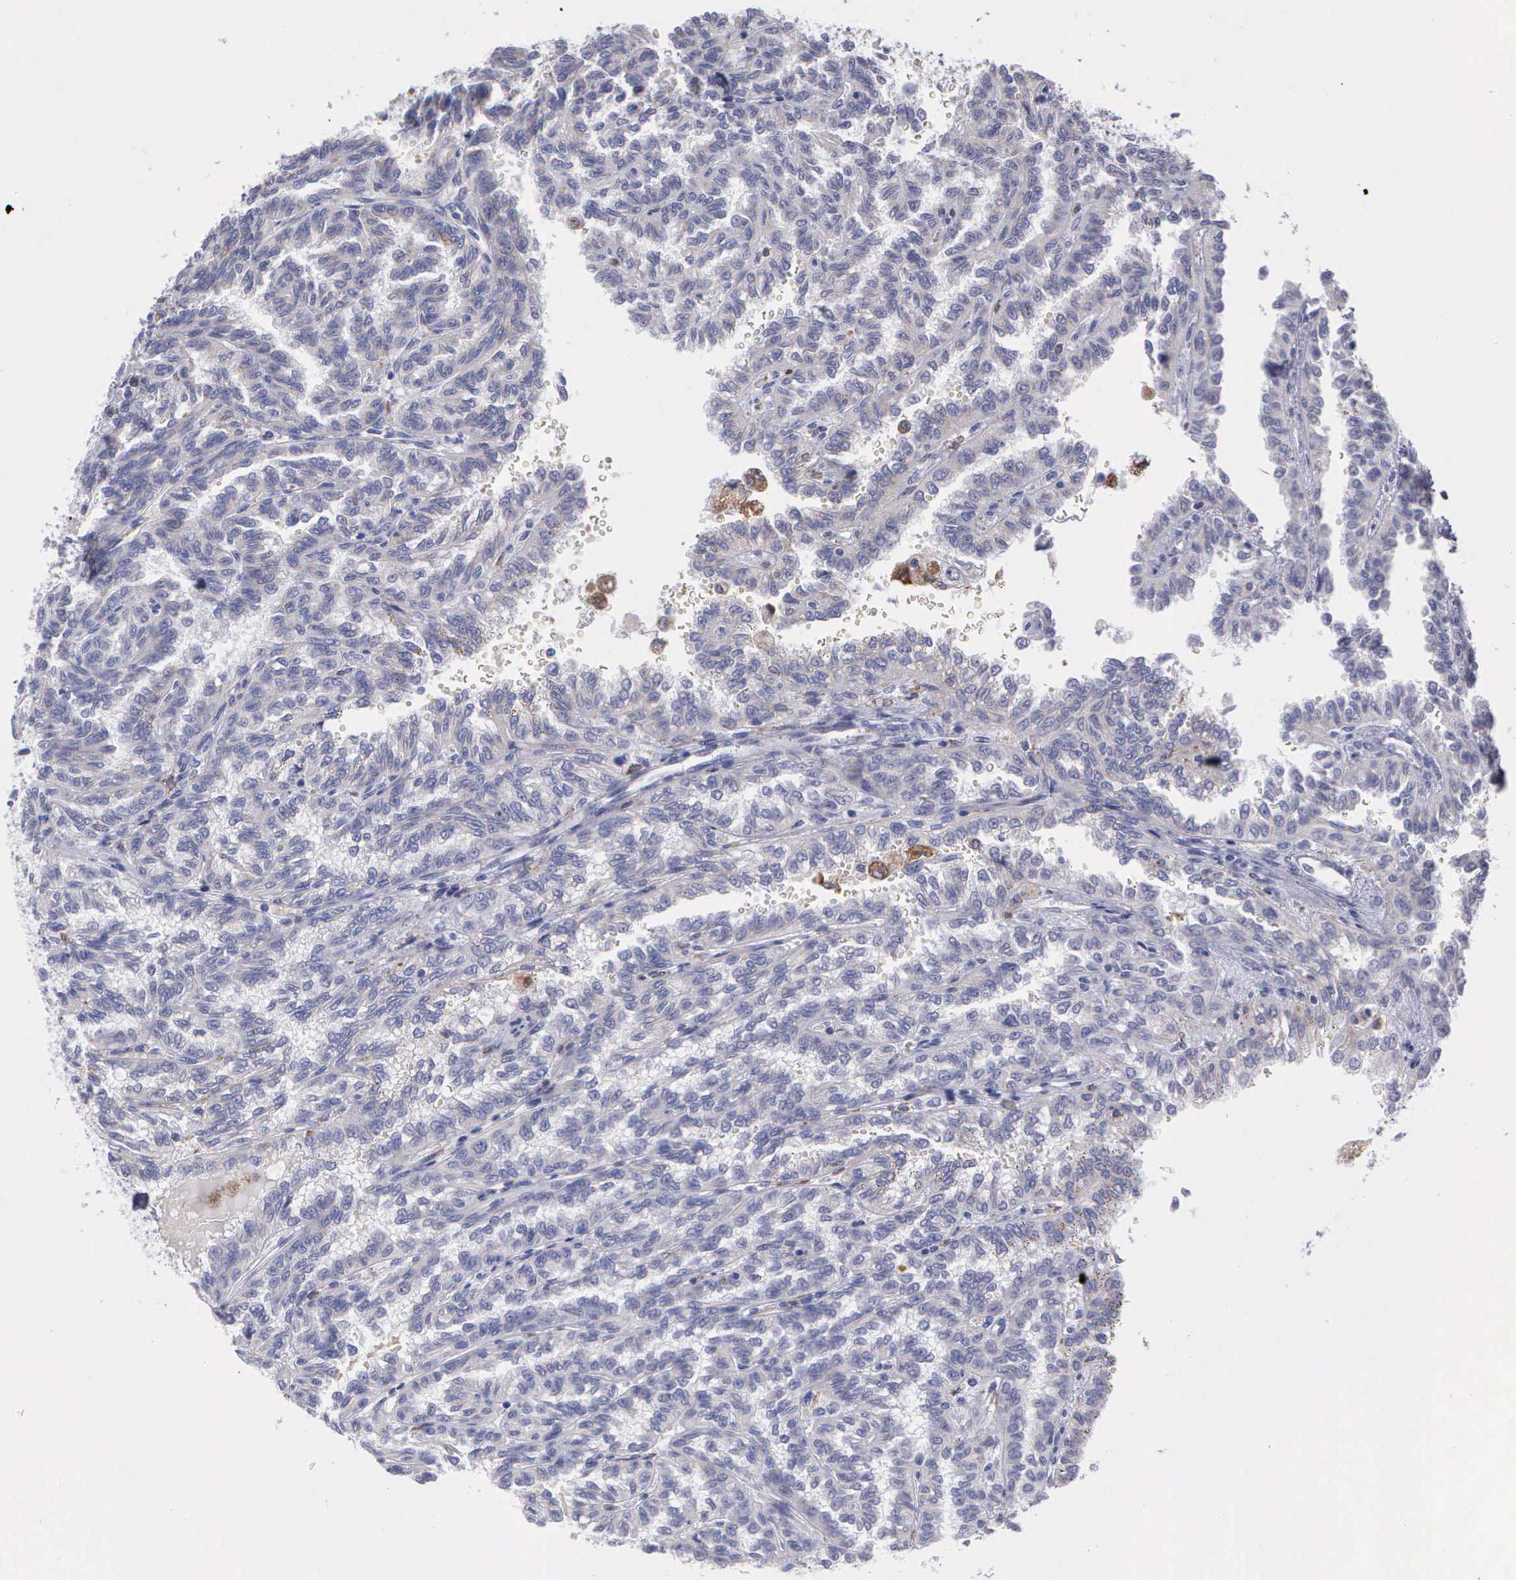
{"staining": {"intensity": "negative", "quantity": "none", "location": "none"}, "tissue": "renal cancer", "cell_type": "Tumor cells", "image_type": "cancer", "snomed": [{"axis": "morphology", "description": "Inflammation, NOS"}, {"axis": "morphology", "description": "Adenocarcinoma, NOS"}, {"axis": "topography", "description": "Kidney"}], "caption": "Human renal cancer (adenocarcinoma) stained for a protein using immunohistochemistry shows no expression in tumor cells.", "gene": "TYRP1", "patient": {"sex": "male", "age": 68}}